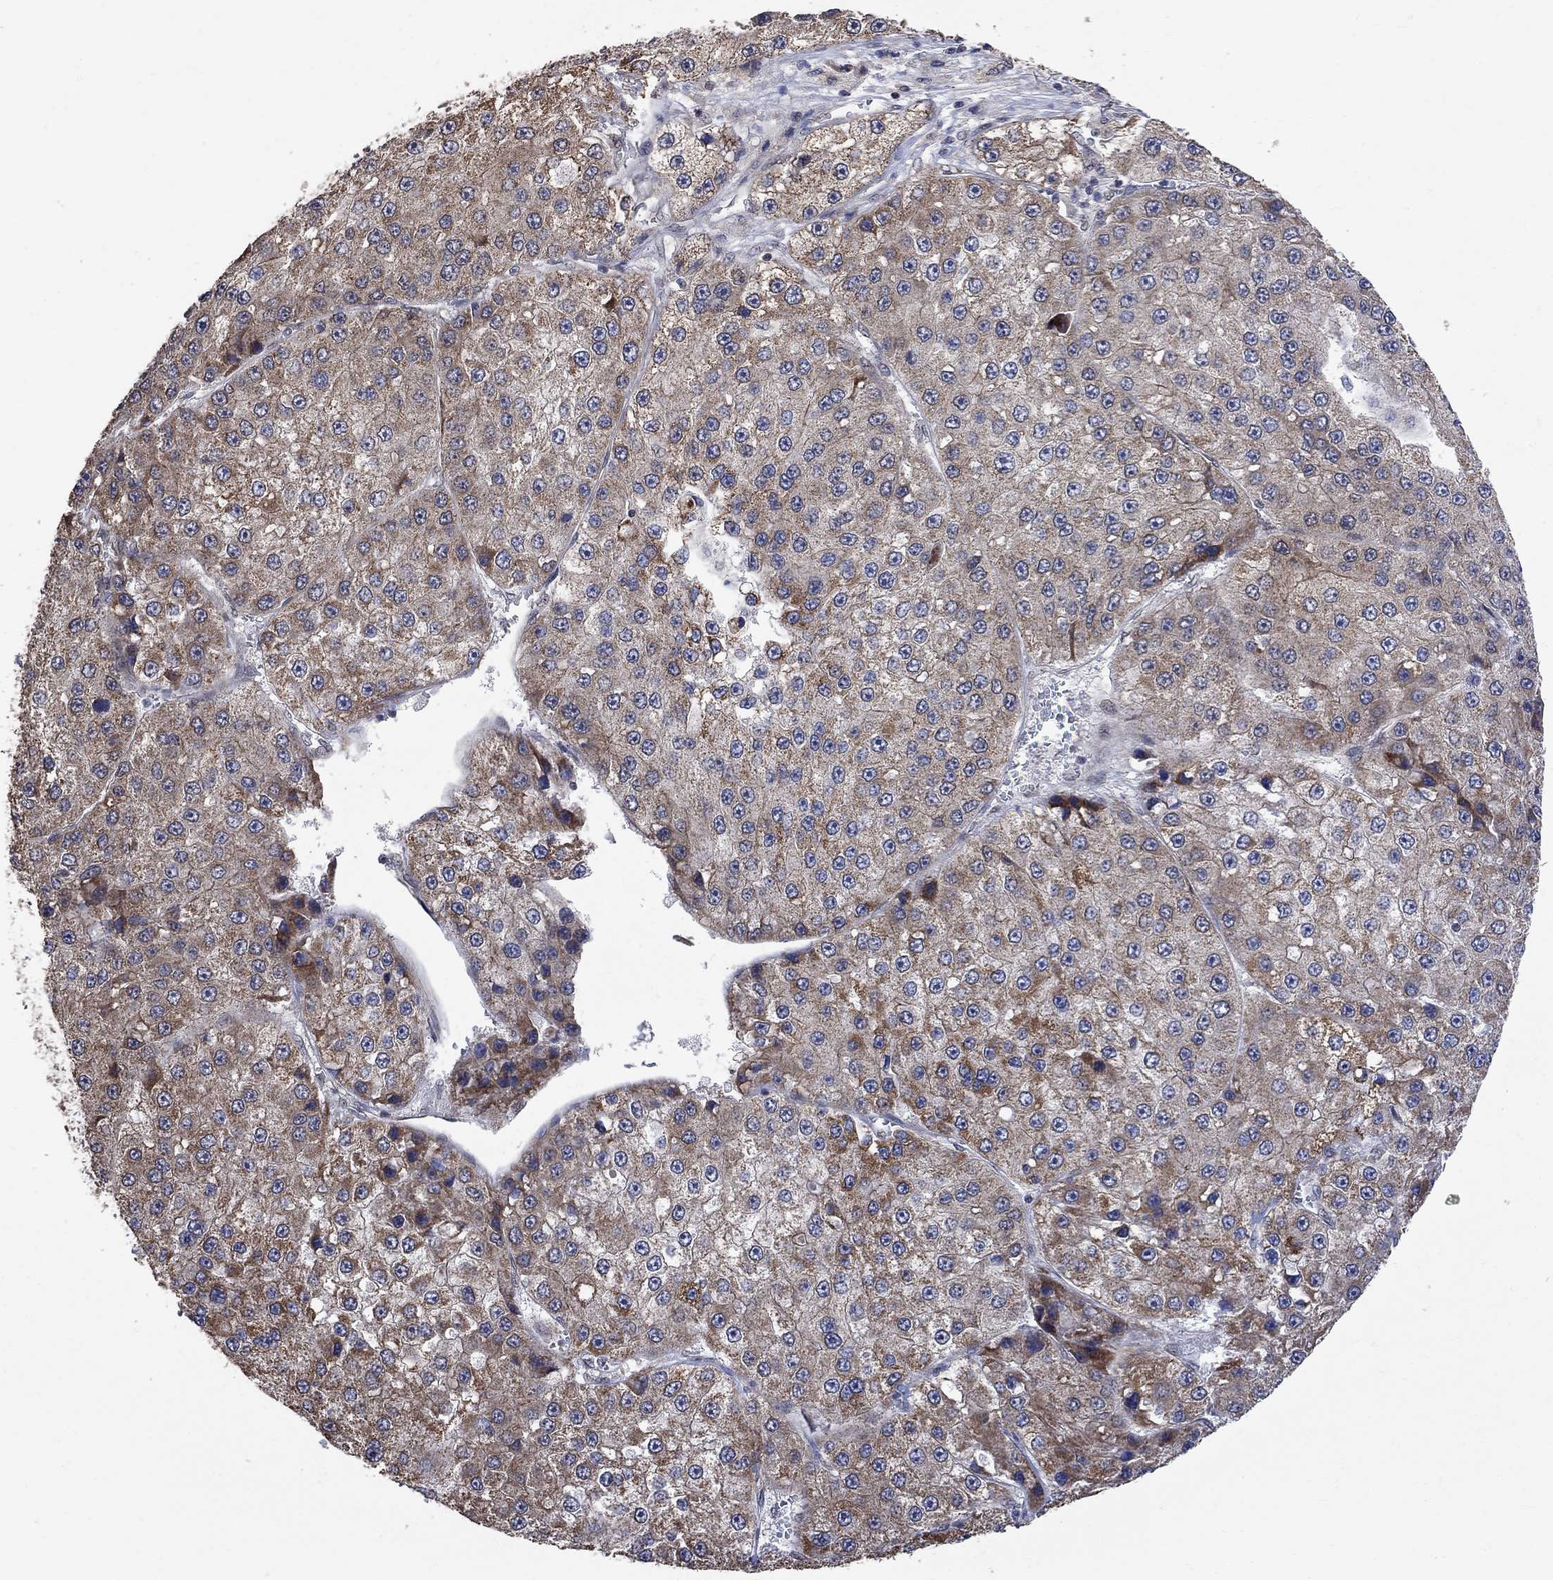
{"staining": {"intensity": "strong", "quantity": "<25%", "location": "cytoplasmic/membranous"}, "tissue": "liver cancer", "cell_type": "Tumor cells", "image_type": "cancer", "snomed": [{"axis": "morphology", "description": "Carcinoma, Hepatocellular, NOS"}, {"axis": "topography", "description": "Liver"}], "caption": "This histopathology image displays immunohistochemistry (IHC) staining of liver hepatocellular carcinoma, with medium strong cytoplasmic/membranous expression in about <25% of tumor cells.", "gene": "ANKRA2", "patient": {"sex": "female", "age": 73}}